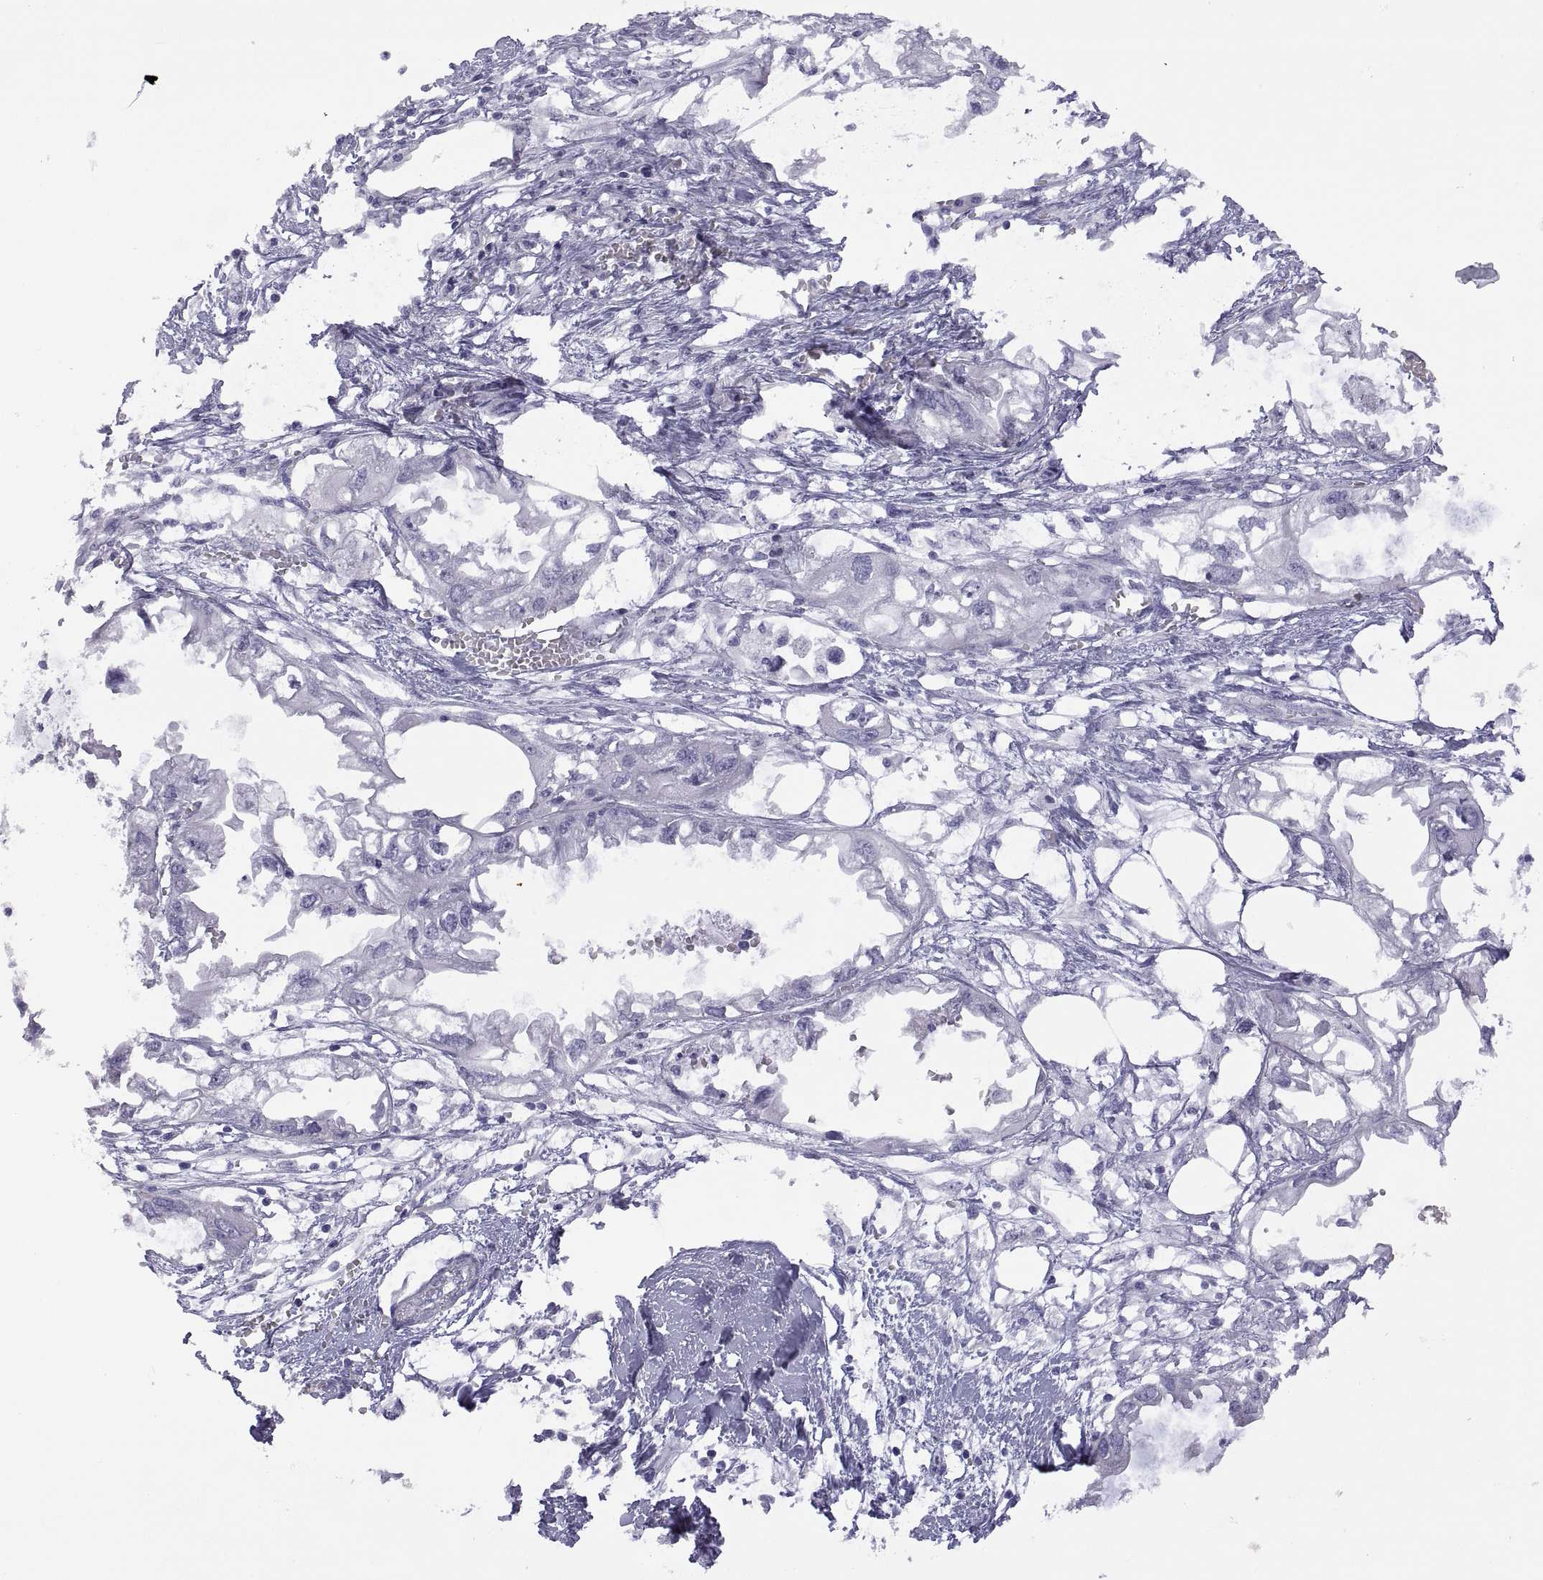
{"staining": {"intensity": "negative", "quantity": "none", "location": "none"}, "tissue": "endometrial cancer", "cell_type": "Tumor cells", "image_type": "cancer", "snomed": [{"axis": "morphology", "description": "Adenocarcinoma, NOS"}, {"axis": "morphology", "description": "Adenocarcinoma, metastatic, NOS"}, {"axis": "topography", "description": "Adipose tissue"}, {"axis": "topography", "description": "Endometrium"}], "caption": "There is no significant expression in tumor cells of endometrial cancer.", "gene": "VSX2", "patient": {"sex": "female", "age": 67}}